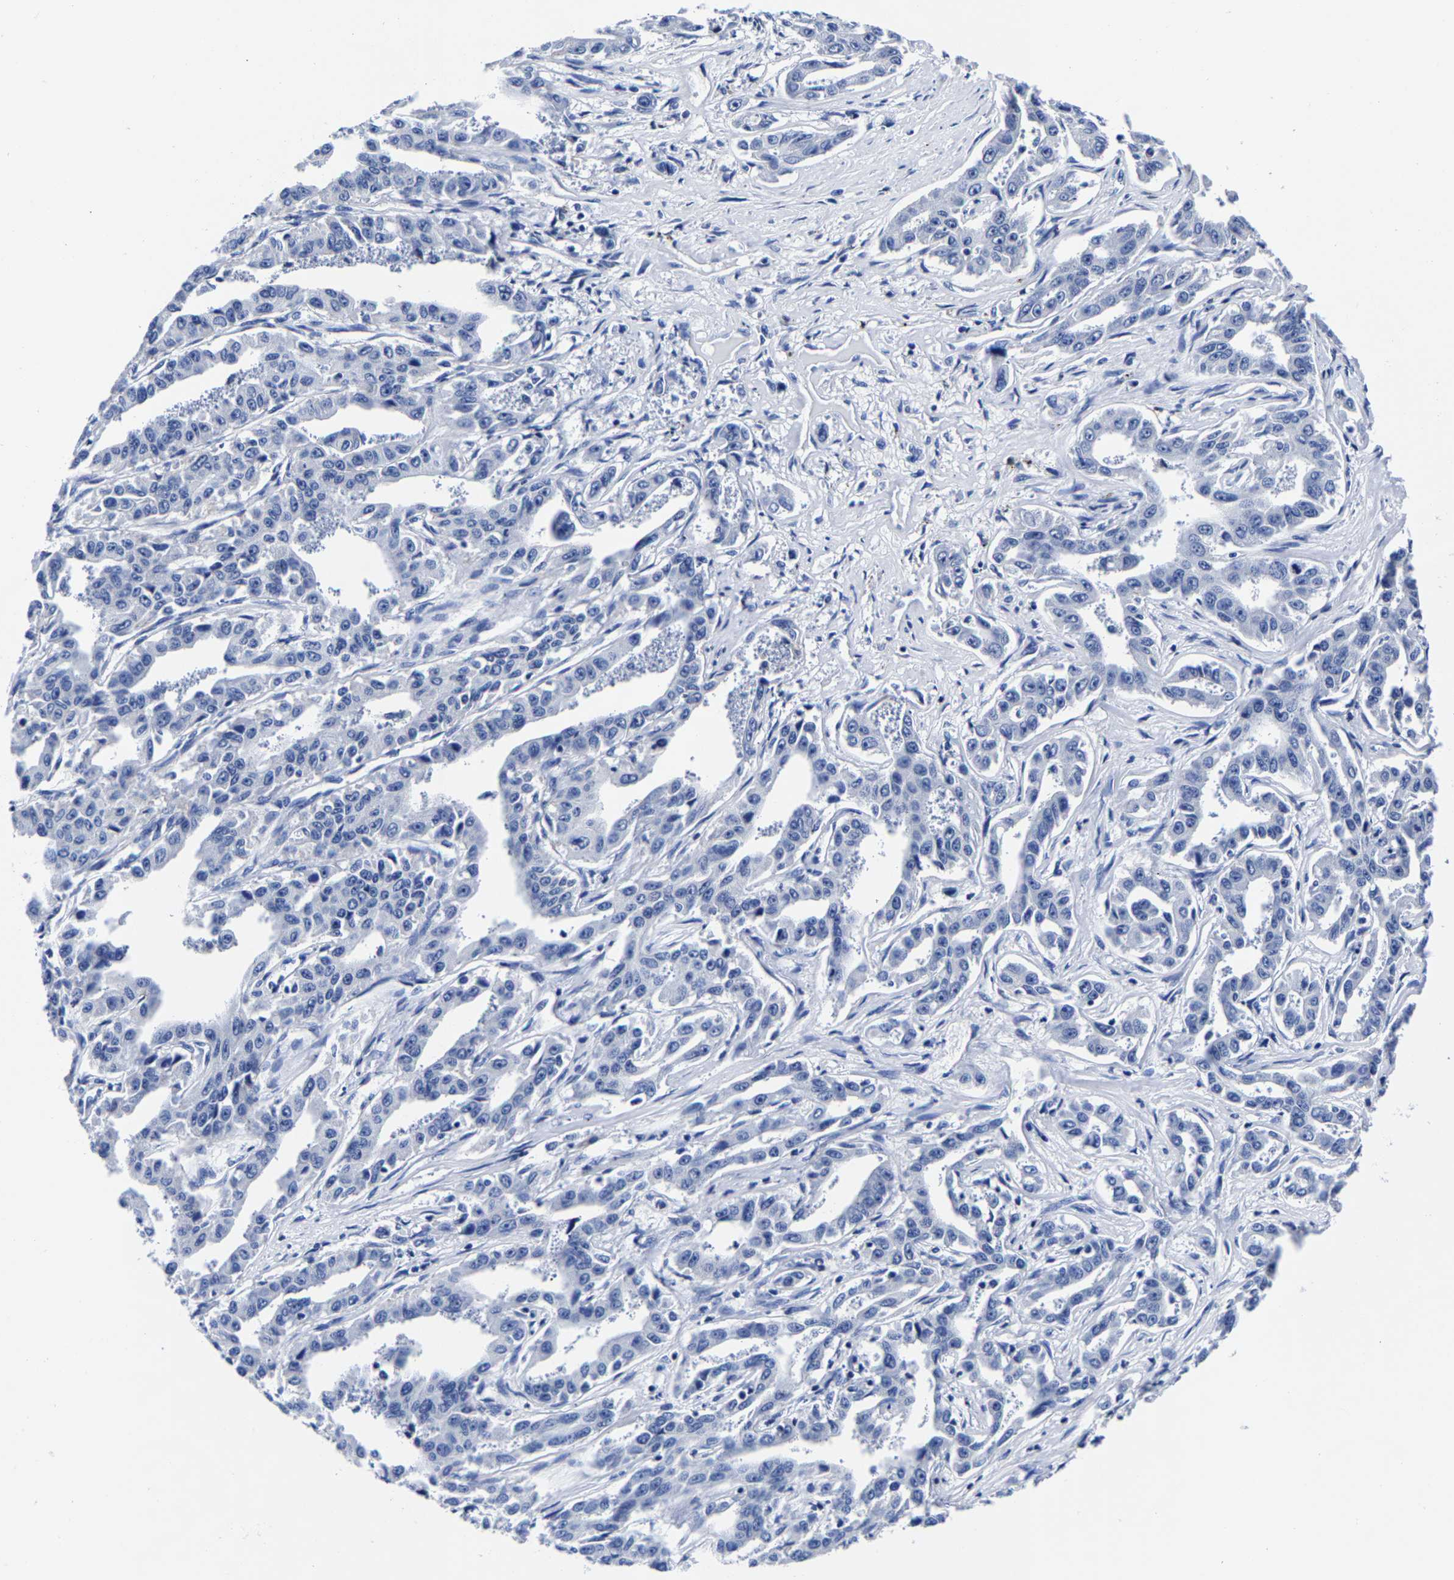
{"staining": {"intensity": "negative", "quantity": "none", "location": "none"}, "tissue": "liver cancer", "cell_type": "Tumor cells", "image_type": "cancer", "snomed": [{"axis": "morphology", "description": "Cholangiocarcinoma"}, {"axis": "topography", "description": "Liver"}], "caption": "High magnification brightfield microscopy of liver cancer stained with DAB (3,3'-diaminobenzidine) (brown) and counterstained with hematoxylin (blue): tumor cells show no significant staining.", "gene": "CPA2", "patient": {"sex": "male", "age": 59}}